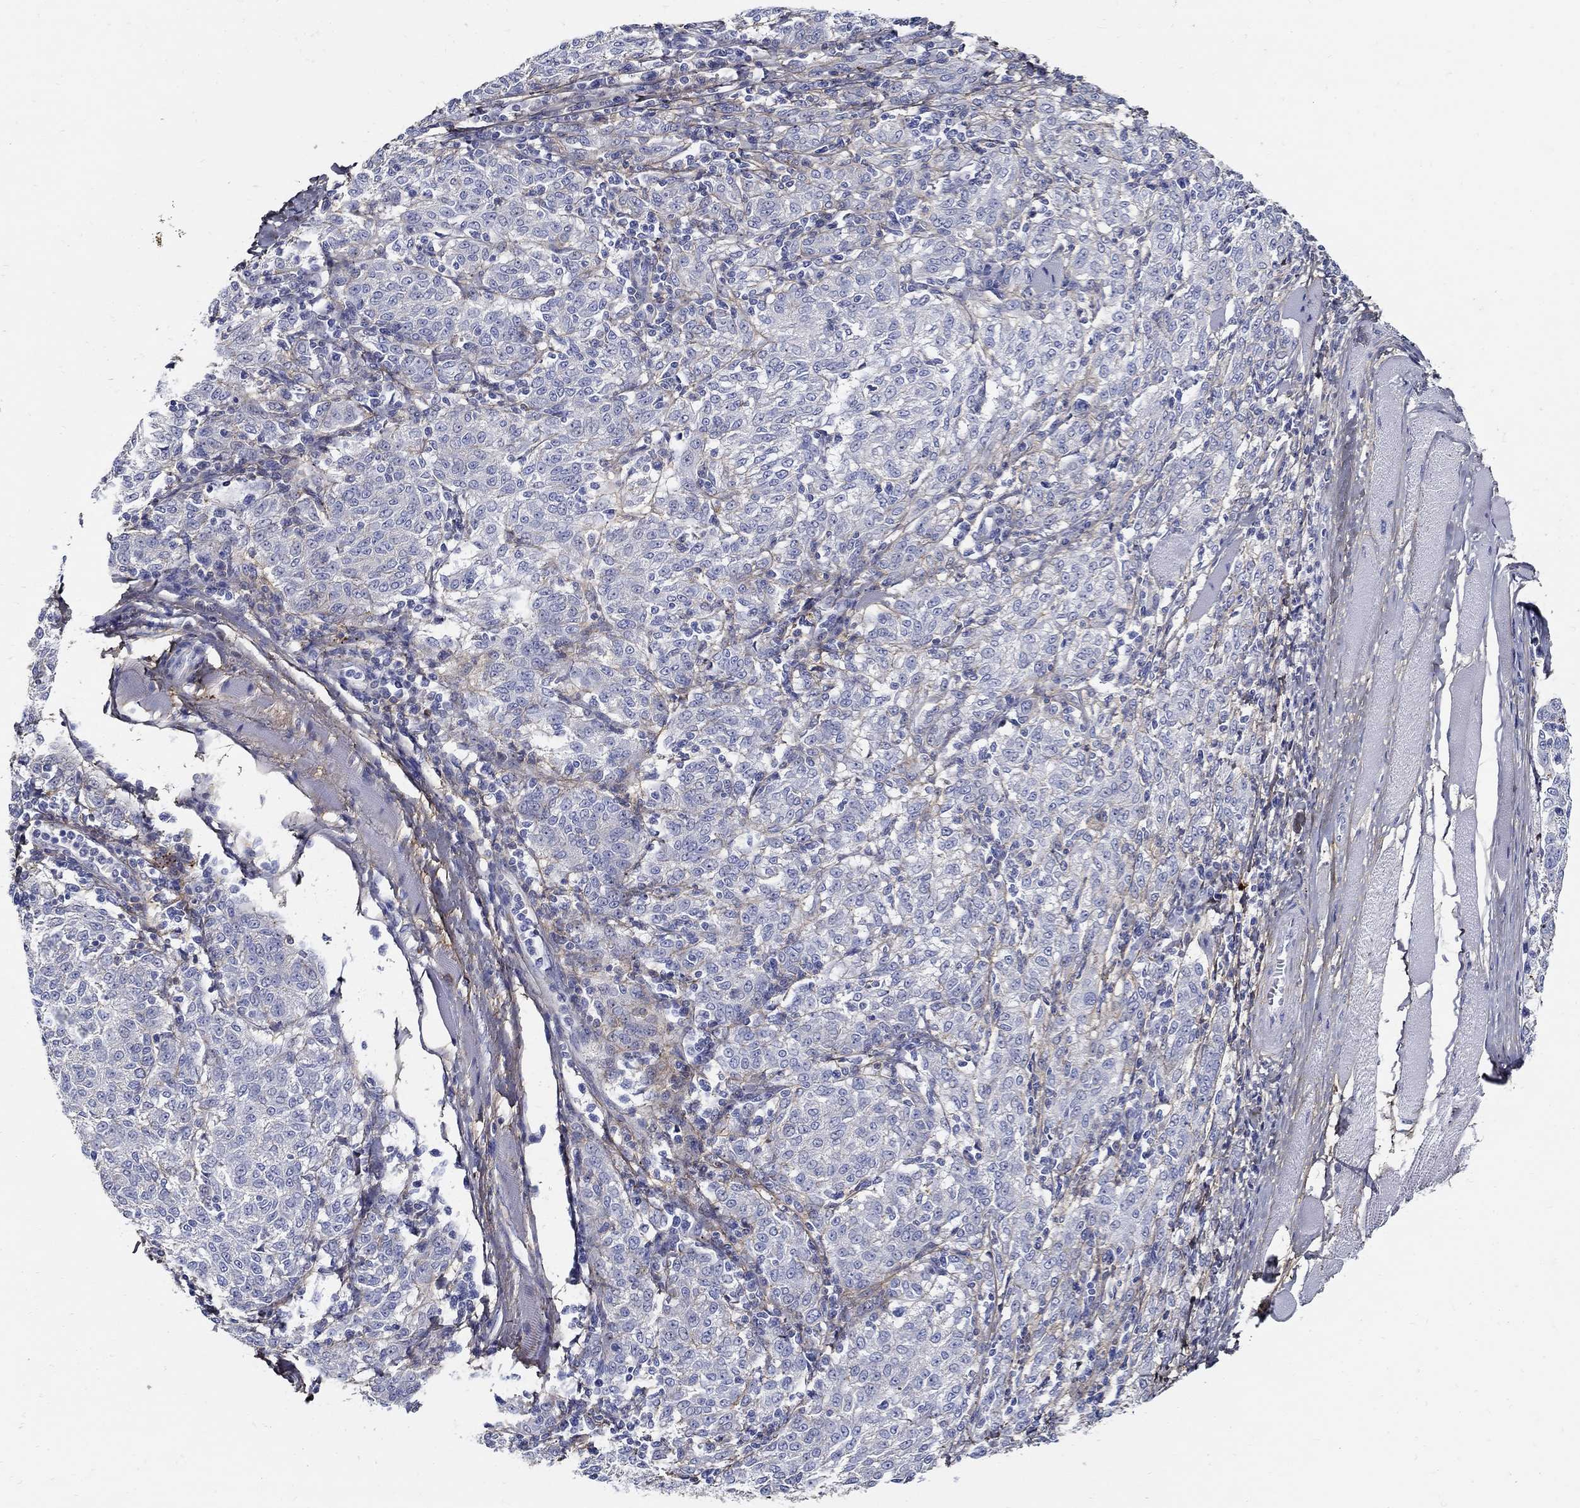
{"staining": {"intensity": "negative", "quantity": "none", "location": "none"}, "tissue": "melanoma", "cell_type": "Tumor cells", "image_type": "cancer", "snomed": [{"axis": "morphology", "description": "Malignant melanoma, NOS"}, {"axis": "topography", "description": "Skin"}], "caption": "Immunohistochemical staining of melanoma displays no significant positivity in tumor cells.", "gene": "TGFBI", "patient": {"sex": "female", "age": 72}}